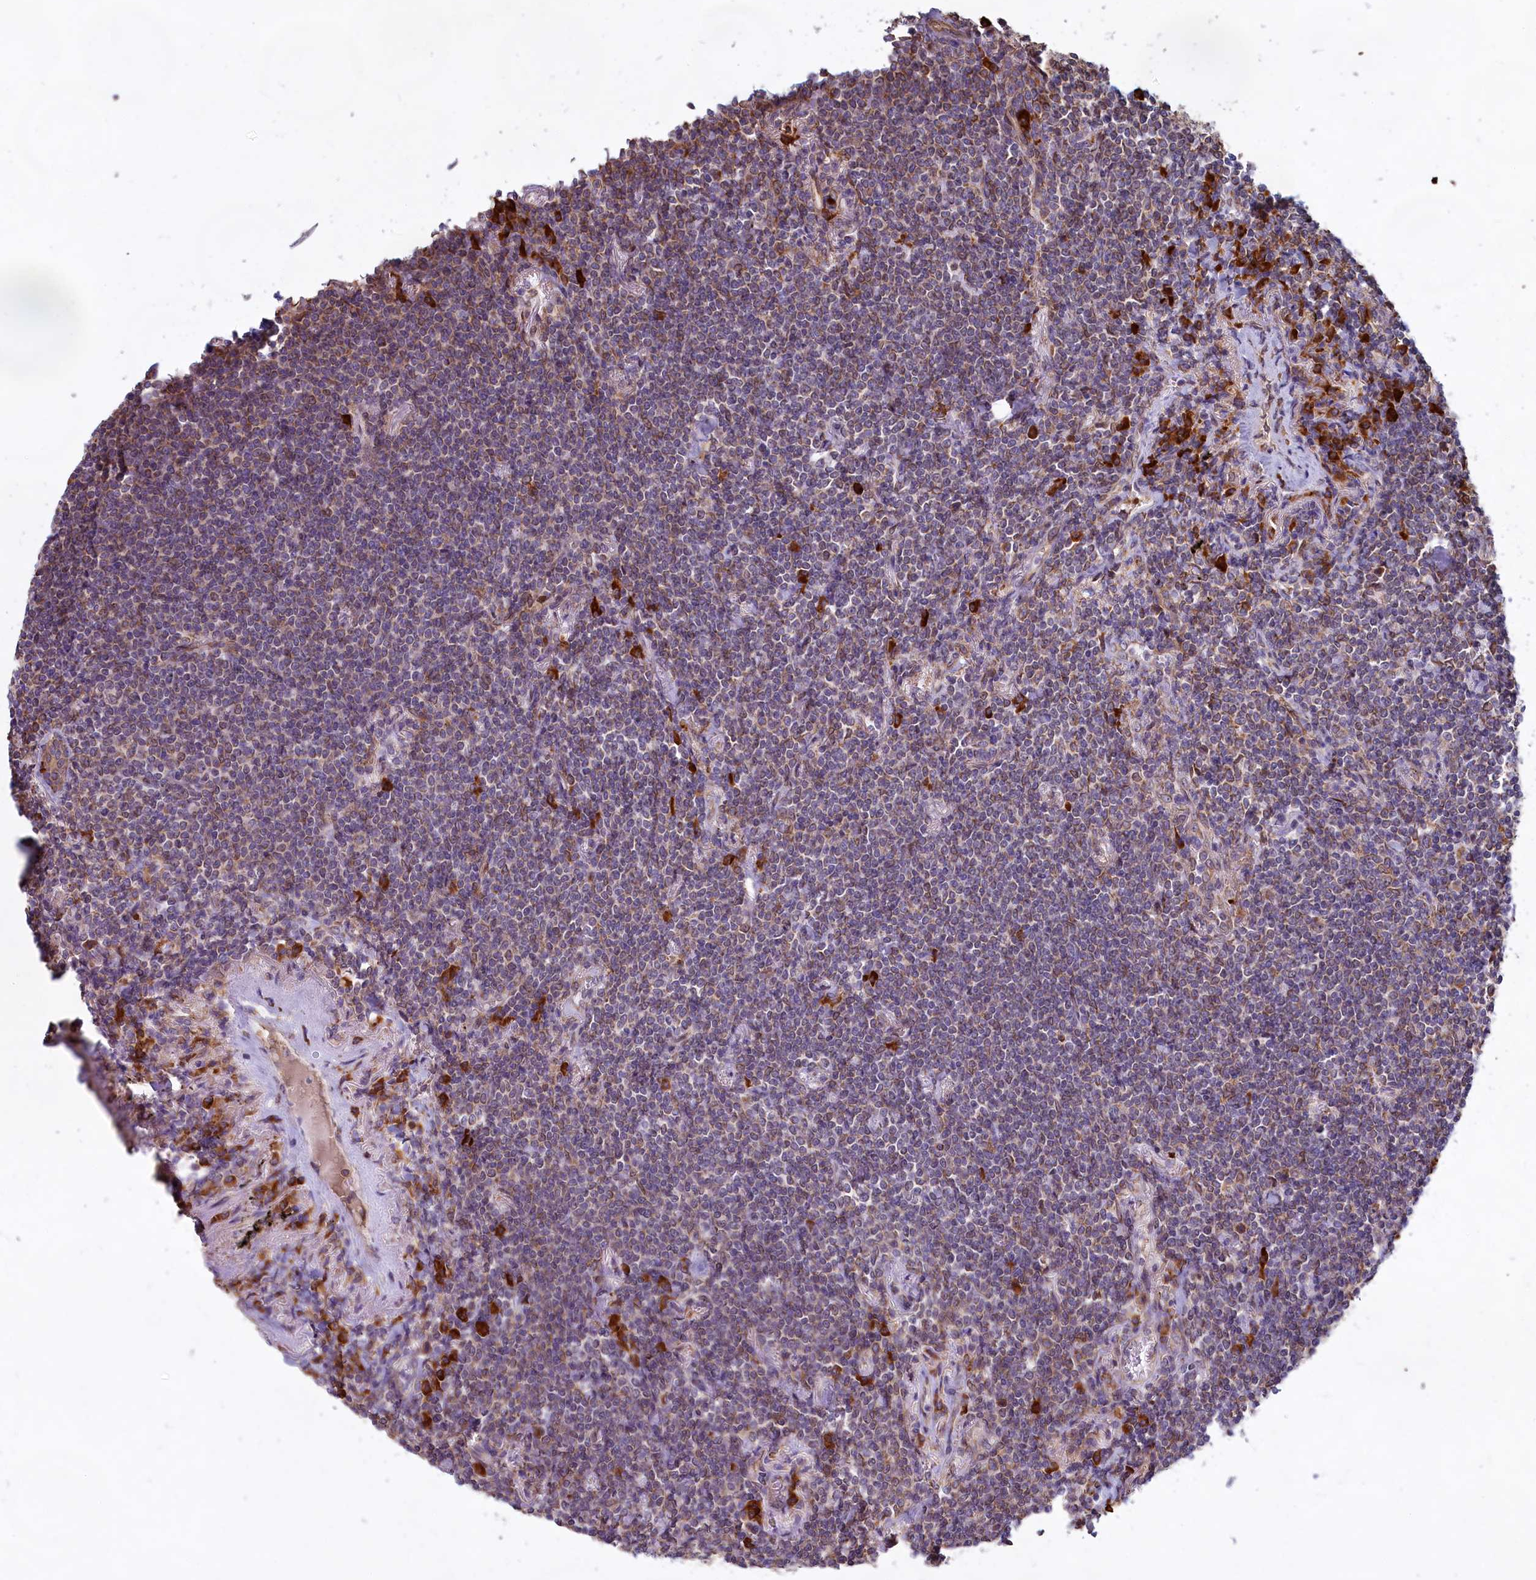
{"staining": {"intensity": "weak", "quantity": "<25%", "location": "cytoplasmic/membranous"}, "tissue": "lymphoma", "cell_type": "Tumor cells", "image_type": "cancer", "snomed": [{"axis": "morphology", "description": "Malignant lymphoma, non-Hodgkin's type, Low grade"}, {"axis": "topography", "description": "Lung"}], "caption": "Immunohistochemistry of lymphoma reveals no expression in tumor cells.", "gene": "TBC1D19", "patient": {"sex": "female", "age": 71}}